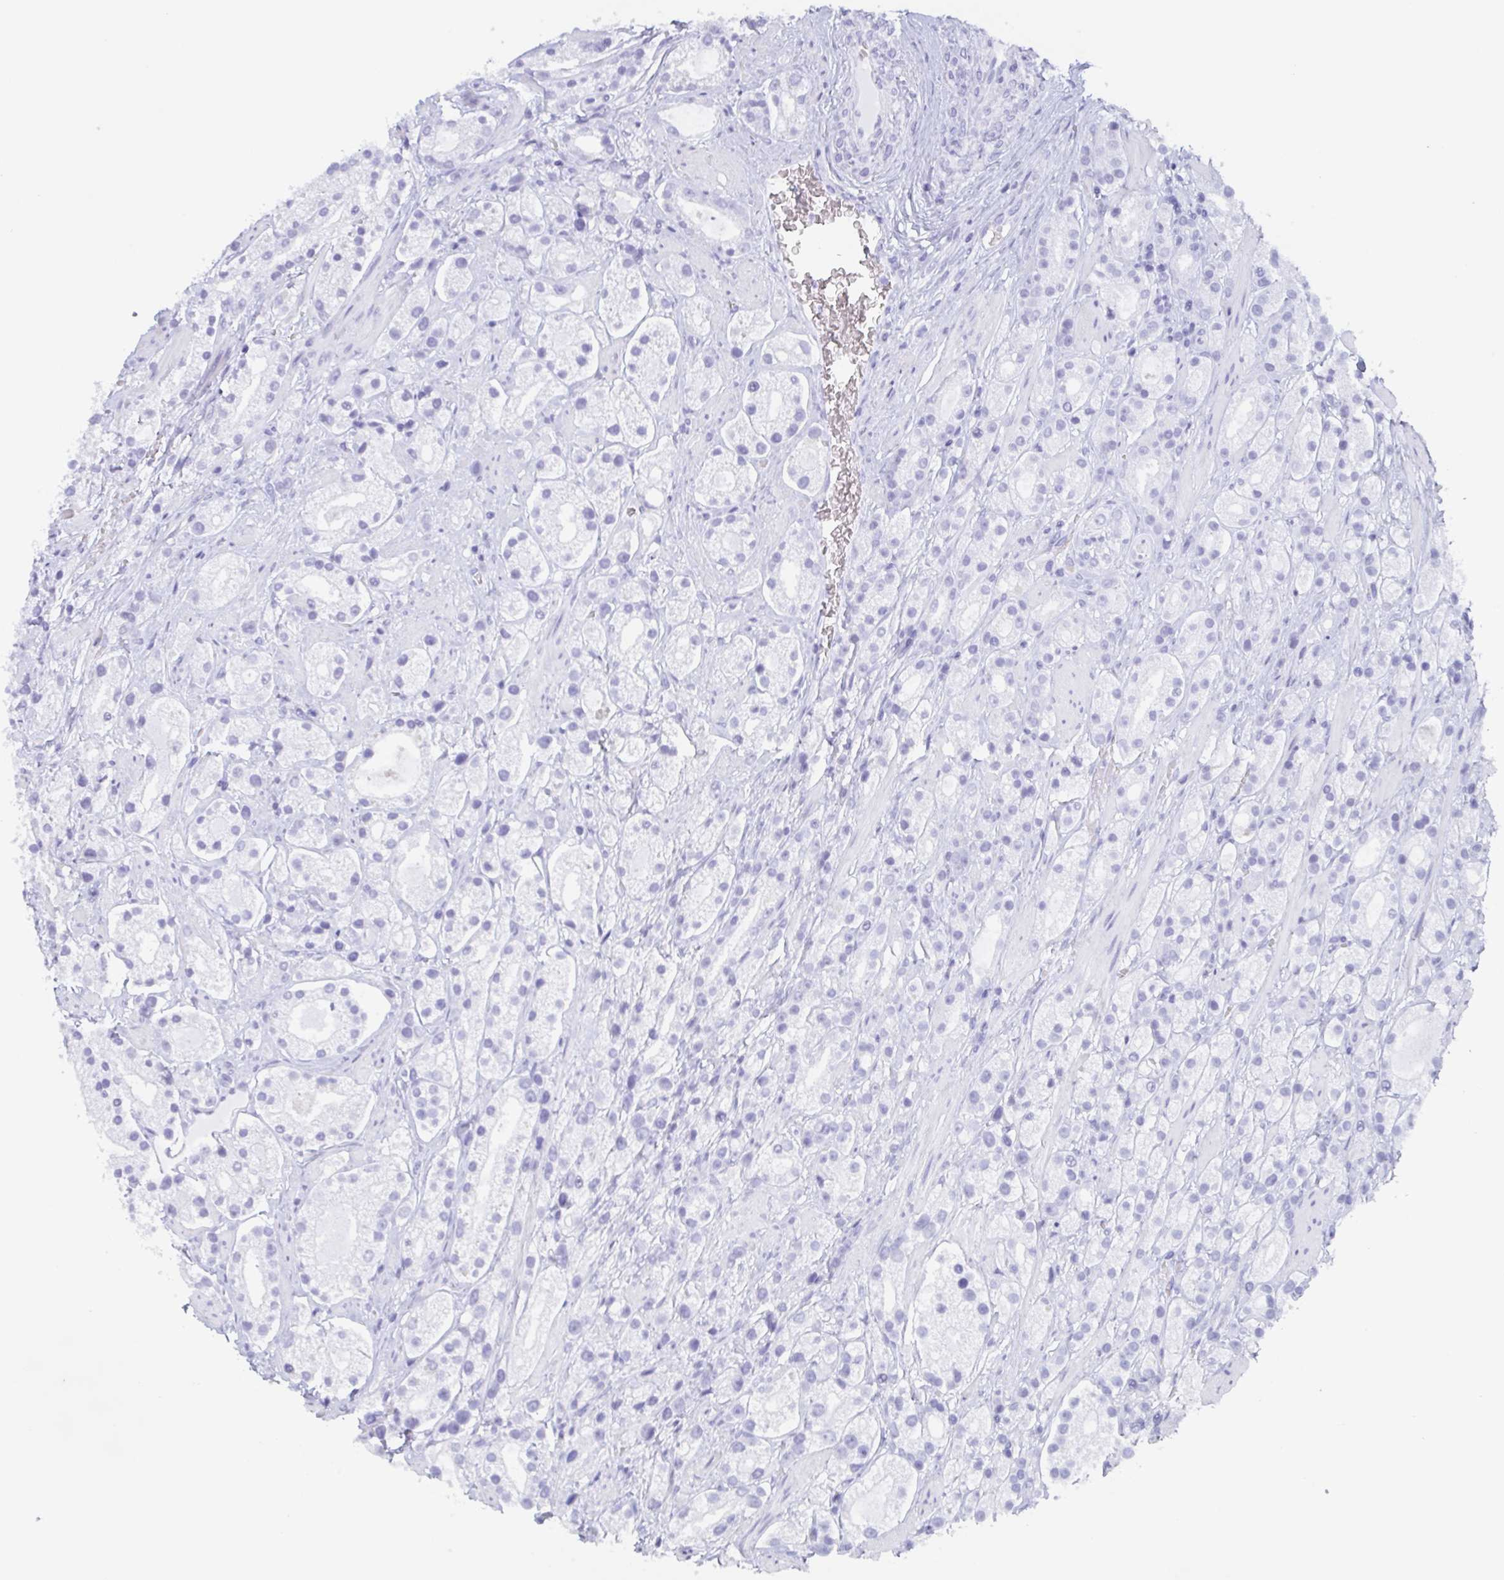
{"staining": {"intensity": "negative", "quantity": "none", "location": "none"}, "tissue": "prostate cancer", "cell_type": "Tumor cells", "image_type": "cancer", "snomed": [{"axis": "morphology", "description": "Adenocarcinoma, High grade"}, {"axis": "topography", "description": "Prostate"}], "caption": "Prostate adenocarcinoma (high-grade) was stained to show a protein in brown. There is no significant expression in tumor cells. (IHC, brightfield microscopy, high magnification).", "gene": "POU2F3", "patient": {"sex": "male", "age": 67}}